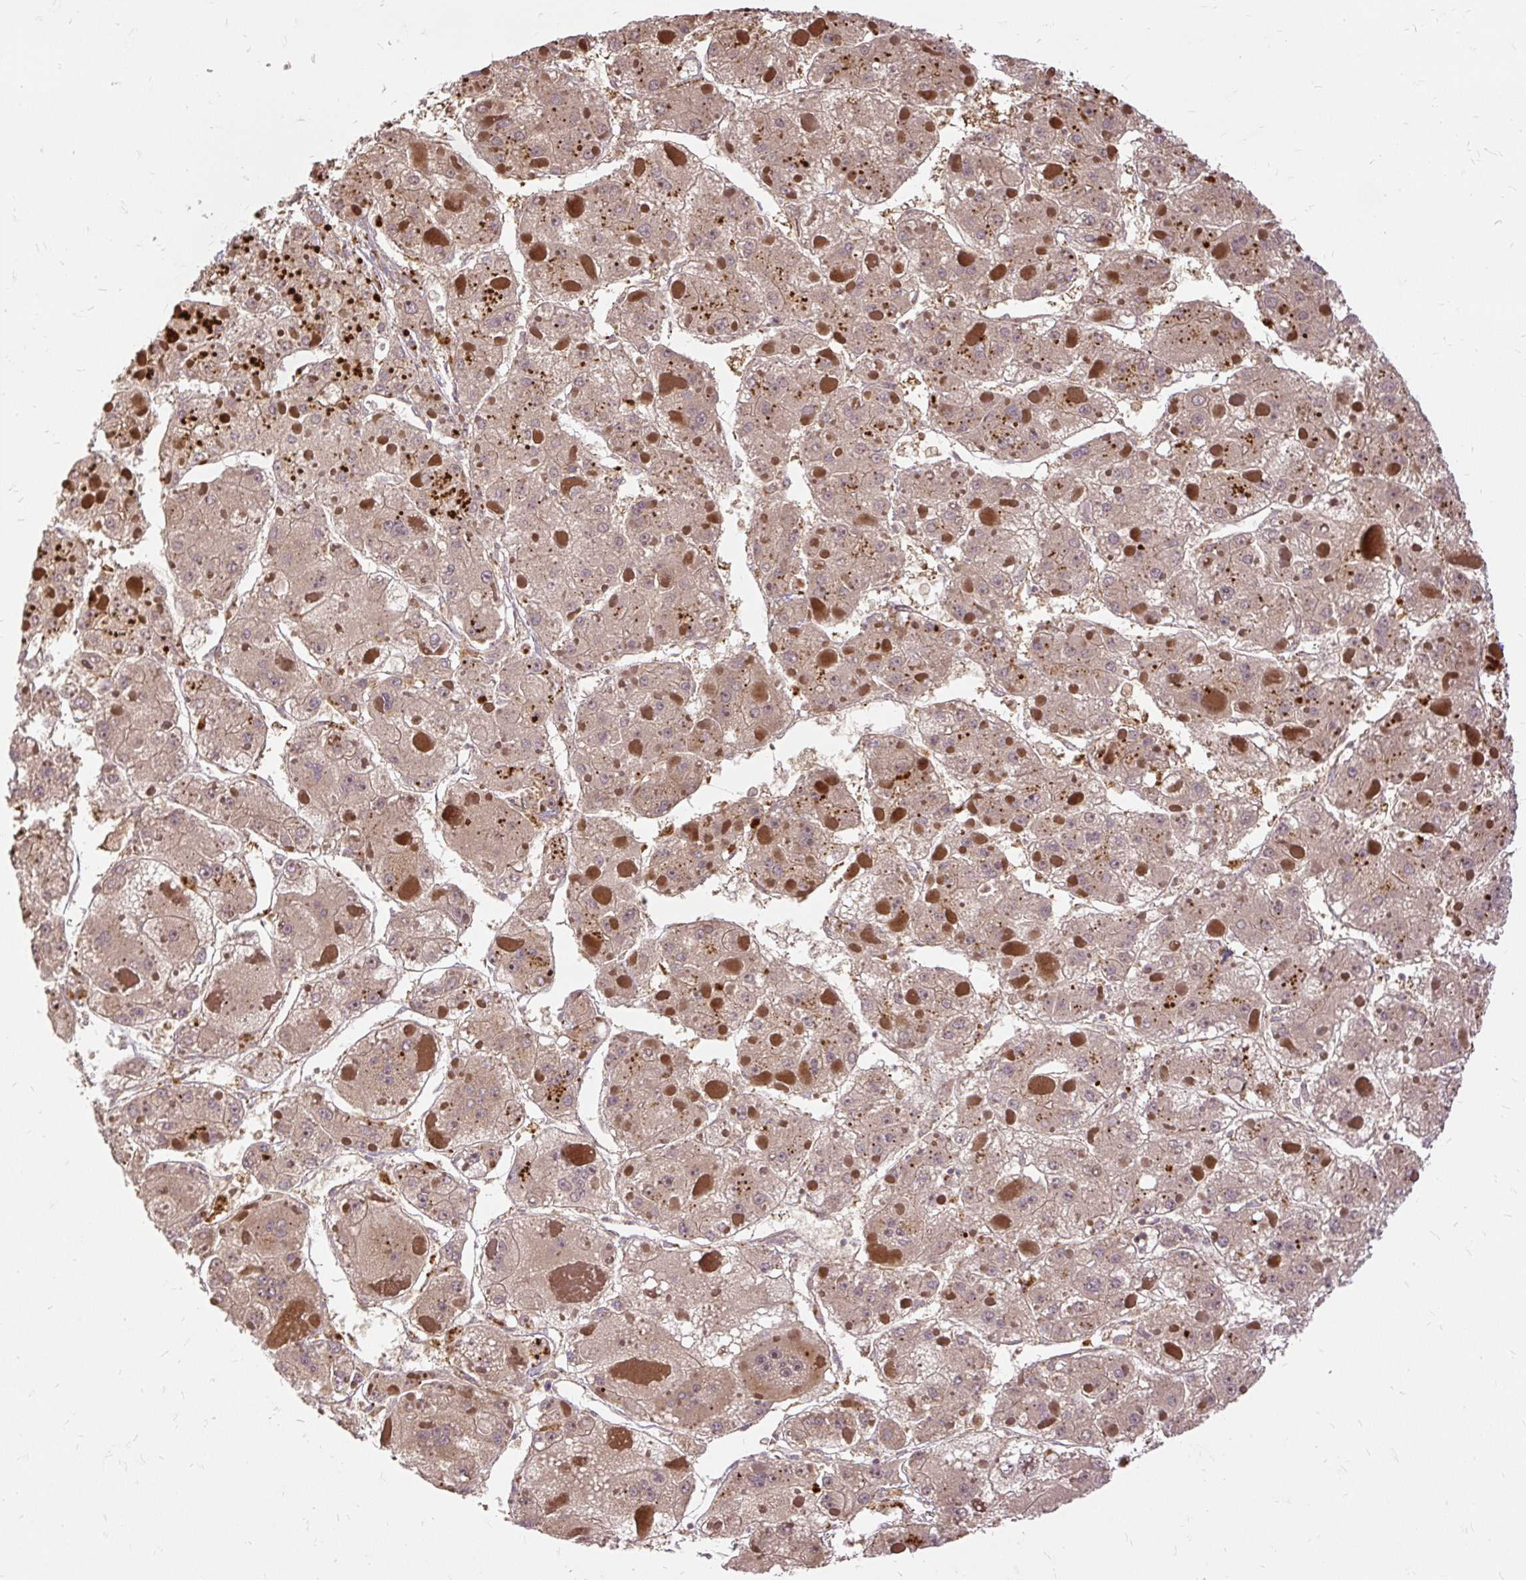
{"staining": {"intensity": "weak", "quantity": ">75%", "location": "cytoplasmic/membranous"}, "tissue": "liver cancer", "cell_type": "Tumor cells", "image_type": "cancer", "snomed": [{"axis": "morphology", "description": "Carcinoma, Hepatocellular, NOS"}, {"axis": "topography", "description": "Liver"}], "caption": "A high-resolution photomicrograph shows immunohistochemistry (IHC) staining of hepatocellular carcinoma (liver), which demonstrates weak cytoplasmic/membranous positivity in about >75% of tumor cells.", "gene": "AP5S1", "patient": {"sex": "female", "age": 73}}